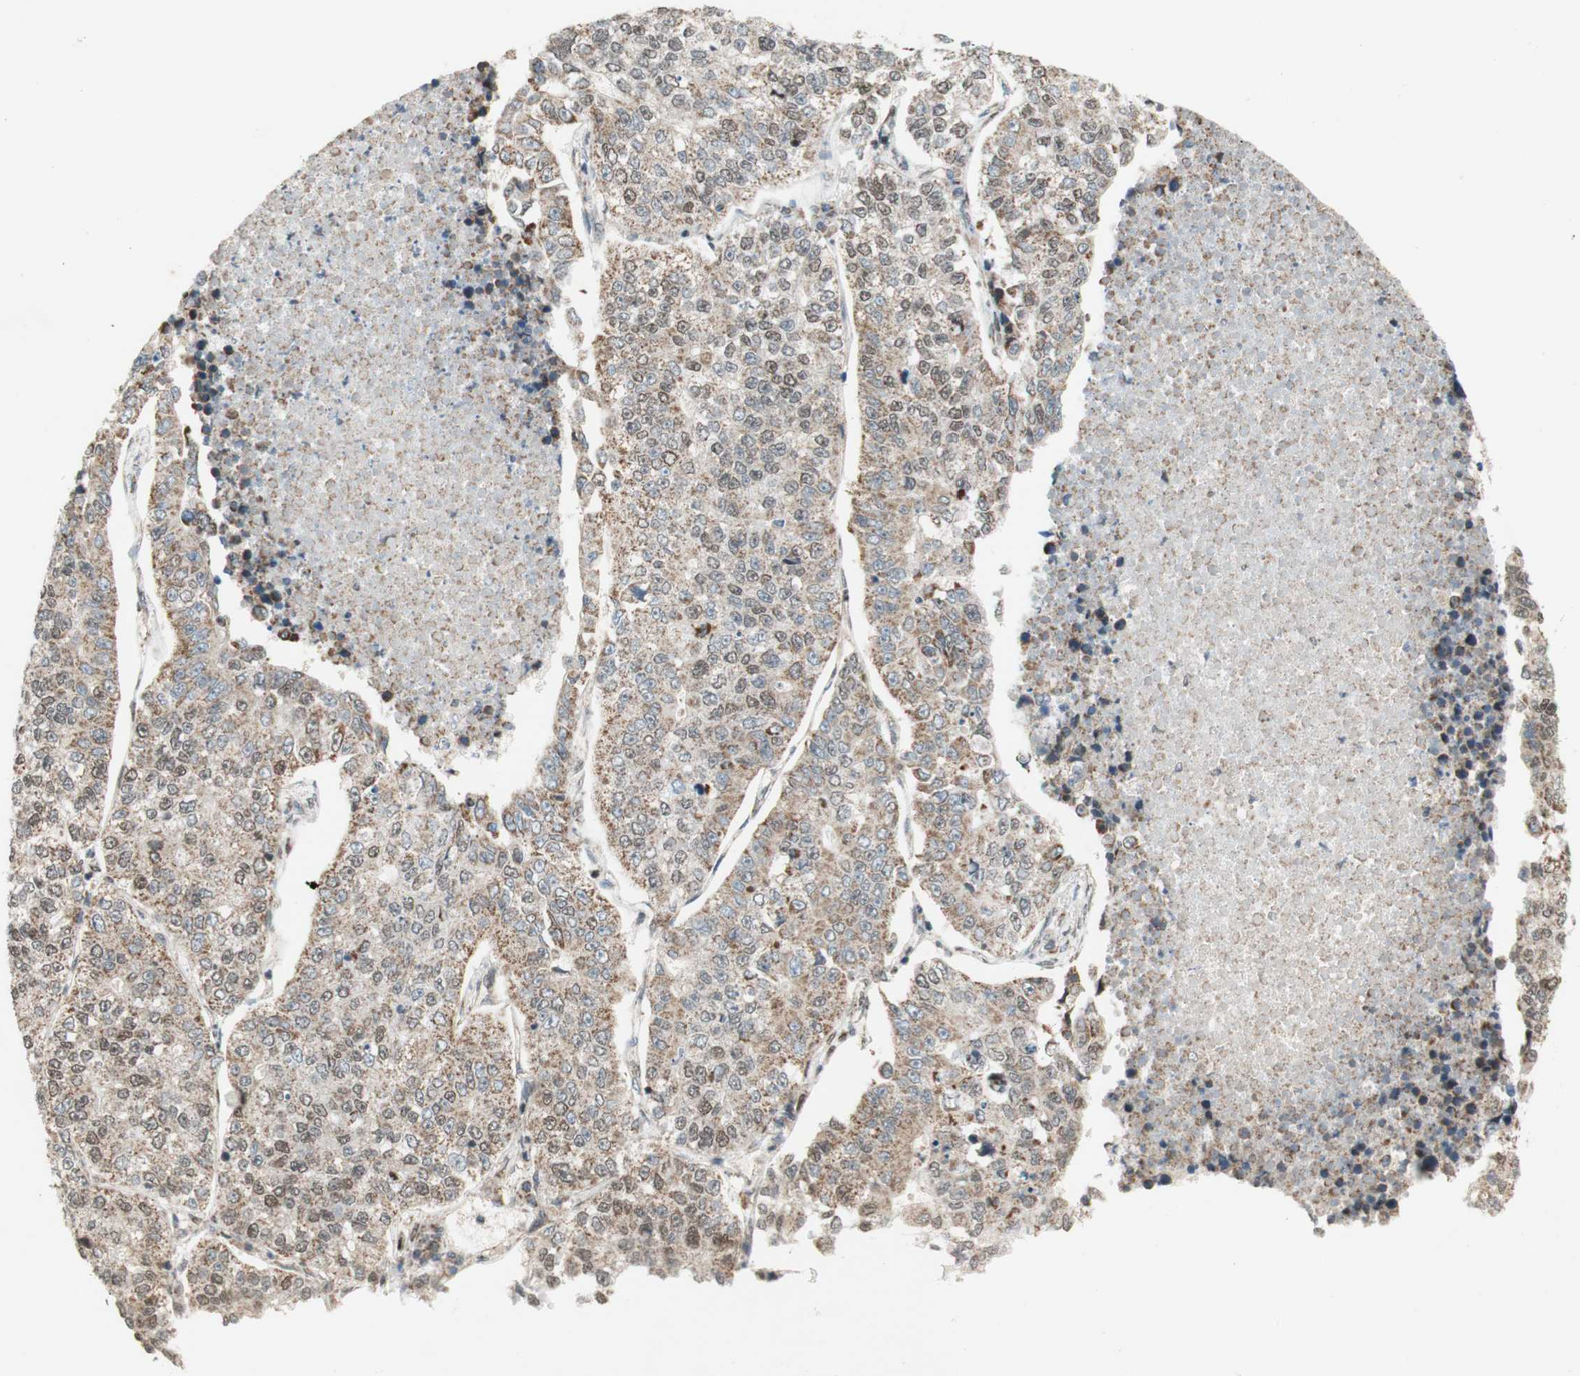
{"staining": {"intensity": "weak", "quantity": "25%-75%", "location": "cytoplasmic/membranous,nuclear"}, "tissue": "lung cancer", "cell_type": "Tumor cells", "image_type": "cancer", "snomed": [{"axis": "morphology", "description": "Adenocarcinoma, NOS"}, {"axis": "topography", "description": "Lung"}], "caption": "DAB (3,3'-diaminobenzidine) immunohistochemical staining of adenocarcinoma (lung) displays weak cytoplasmic/membranous and nuclear protein expression in about 25%-75% of tumor cells.", "gene": "DNMT3A", "patient": {"sex": "male", "age": 49}}